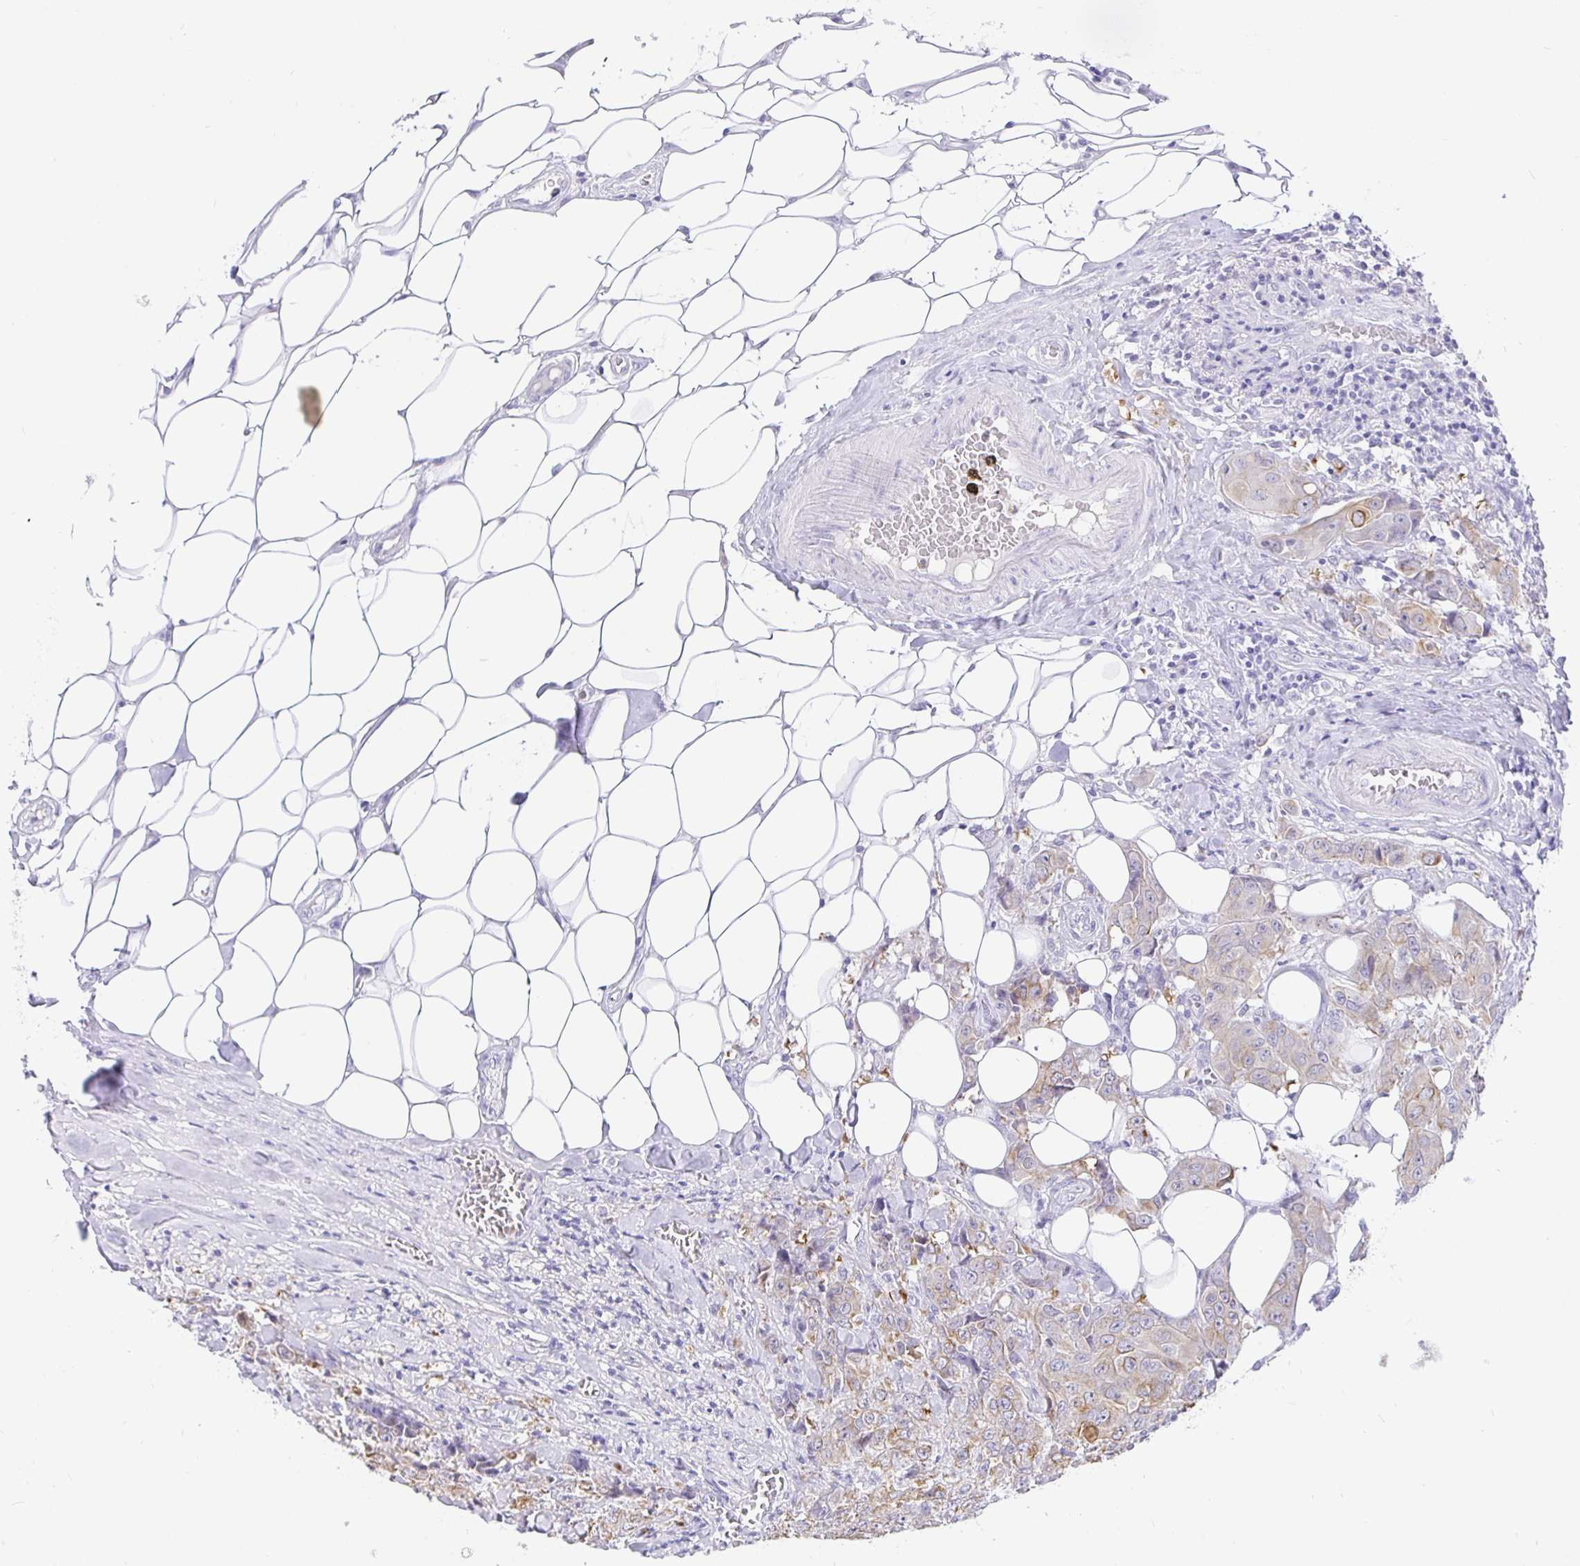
{"staining": {"intensity": "weak", "quantity": "25%-75%", "location": "cytoplasmic/membranous"}, "tissue": "breast cancer", "cell_type": "Tumor cells", "image_type": "cancer", "snomed": [{"axis": "morphology", "description": "Normal tissue, NOS"}, {"axis": "morphology", "description": "Duct carcinoma"}, {"axis": "topography", "description": "Breast"}], "caption": "This photomicrograph displays immunohistochemistry staining of human breast invasive ductal carcinoma, with low weak cytoplasmic/membranous positivity in about 25%-75% of tumor cells.", "gene": "EZHIP", "patient": {"sex": "female", "age": 43}}